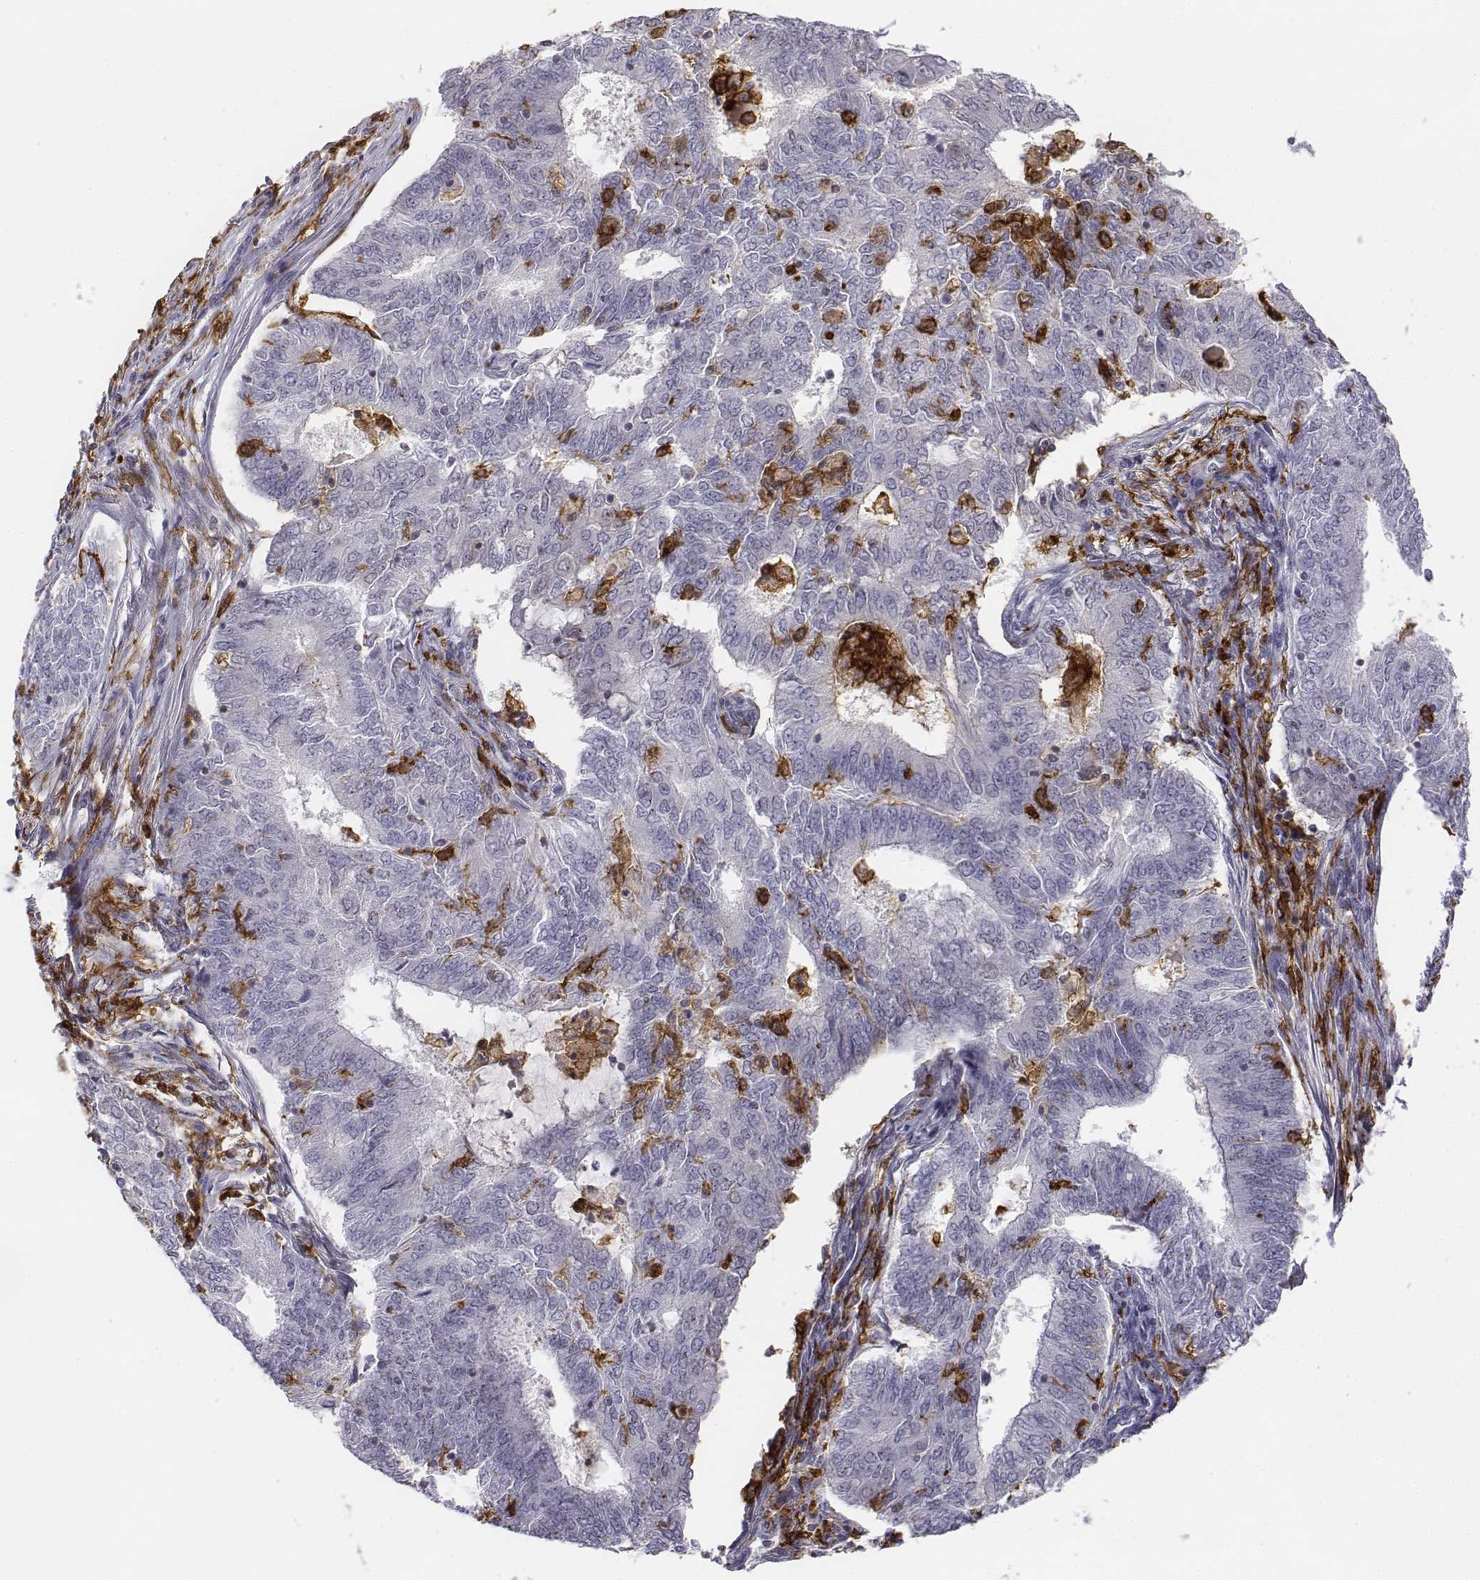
{"staining": {"intensity": "negative", "quantity": "none", "location": "none"}, "tissue": "endometrial cancer", "cell_type": "Tumor cells", "image_type": "cancer", "snomed": [{"axis": "morphology", "description": "Adenocarcinoma, NOS"}, {"axis": "topography", "description": "Endometrium"}], "caption": "Immunohistochemistry histopathology image of neoplastic tissue: human endometrial adenocarcinoma stained with DAB reveals no significant protein staining in tumor cells.", "gene": "CD14", "patient": {"sex": "female", "age": 62}}